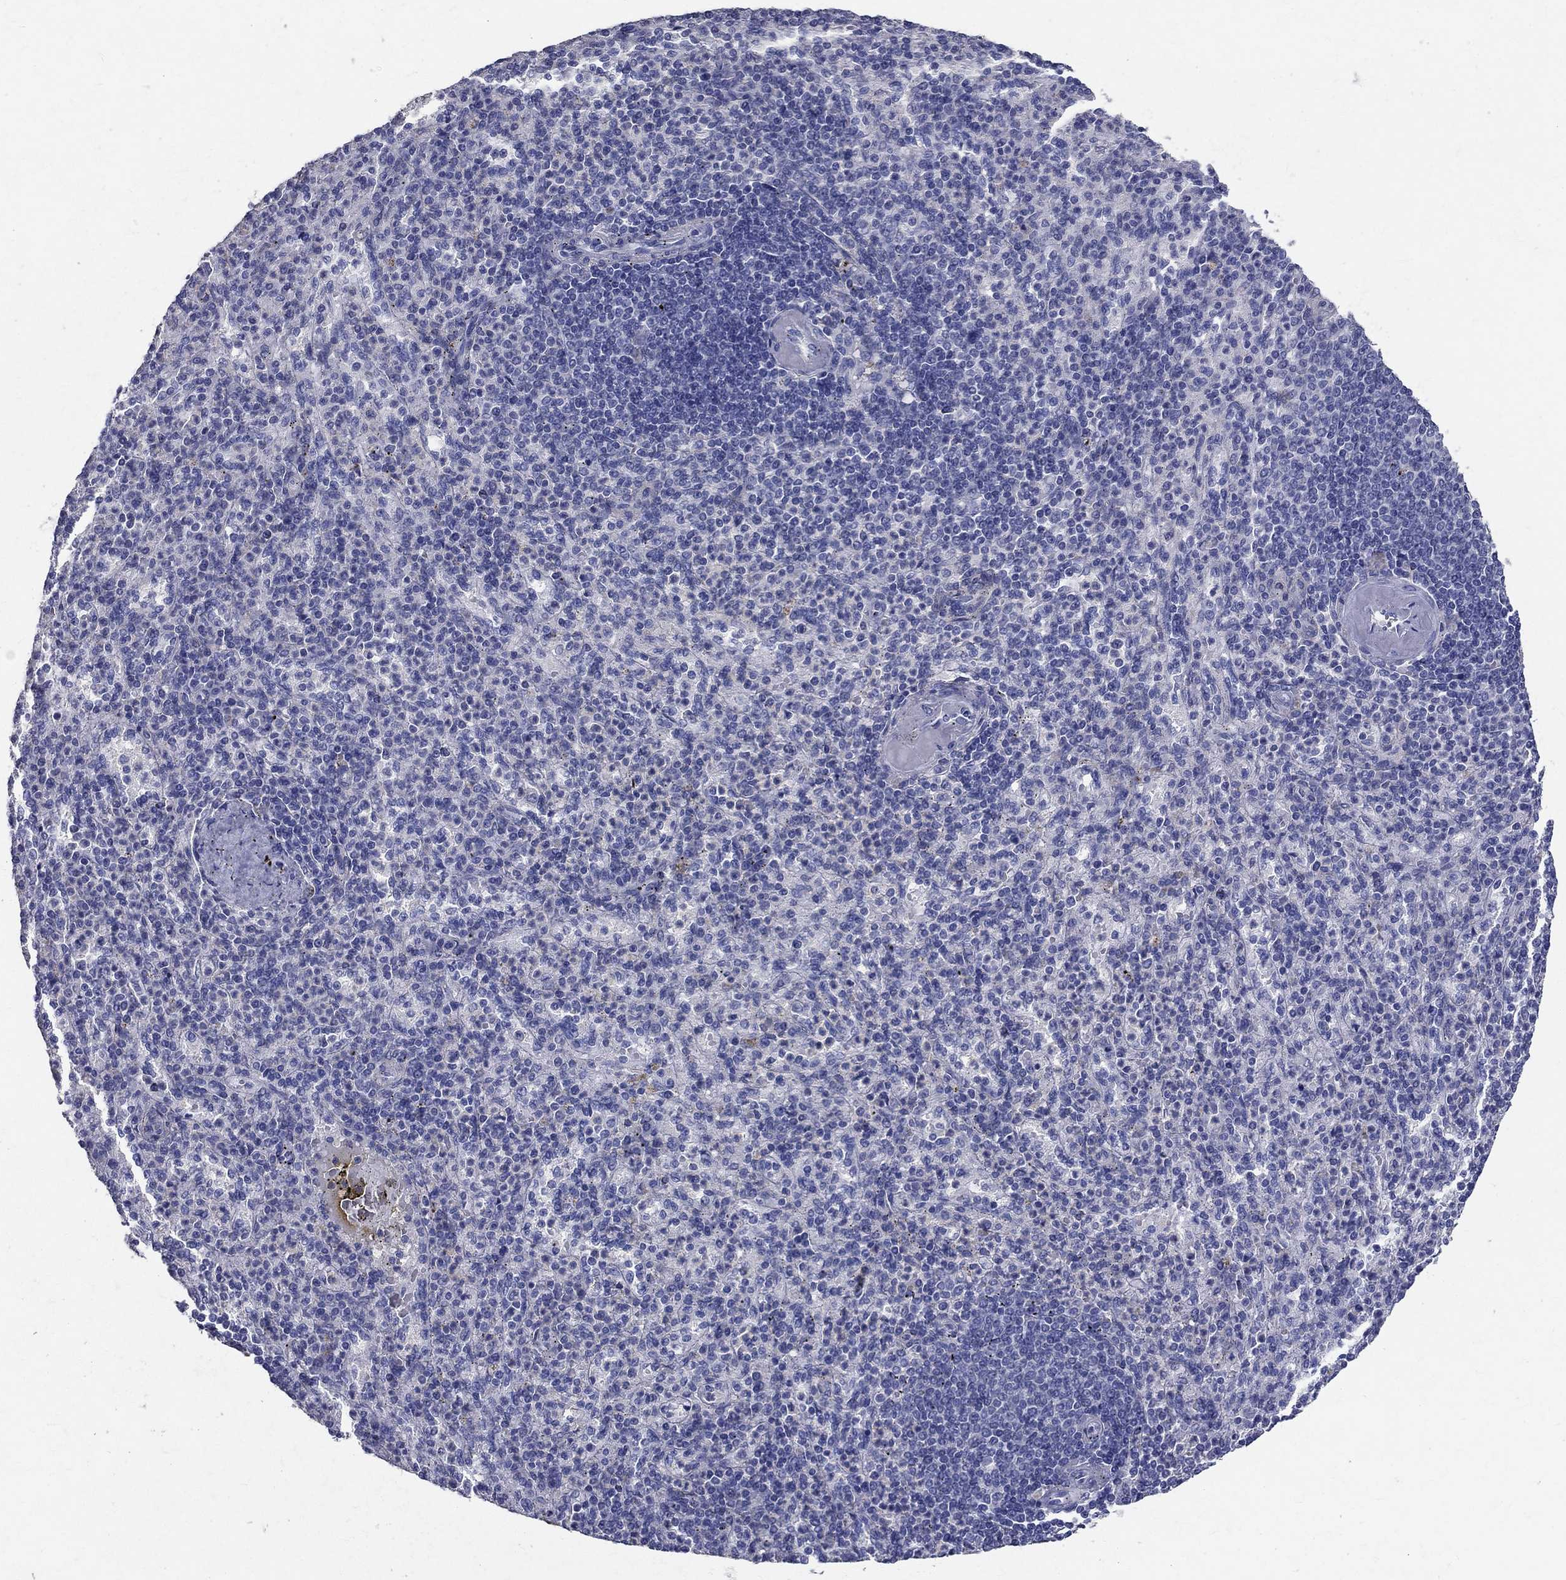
{"staining": {"intensity": "negative", "quantity": "none", "location": "none"}, "tissue": "spleen", "cell_type": "Cells in red pulp", "image_type": "normal", "snomed": [{"axis": "morphology", "description": "Normal tissue, NOS"}, {"axis": "topography", "description": "Spleen"}], "caption": "Immunohistochemistry (IHC) of unremarkable spleen demonstrates no positivity in cells in red pulp.", "gene": "ANXA10", "patient": {"sex": "female", "age": 74}}